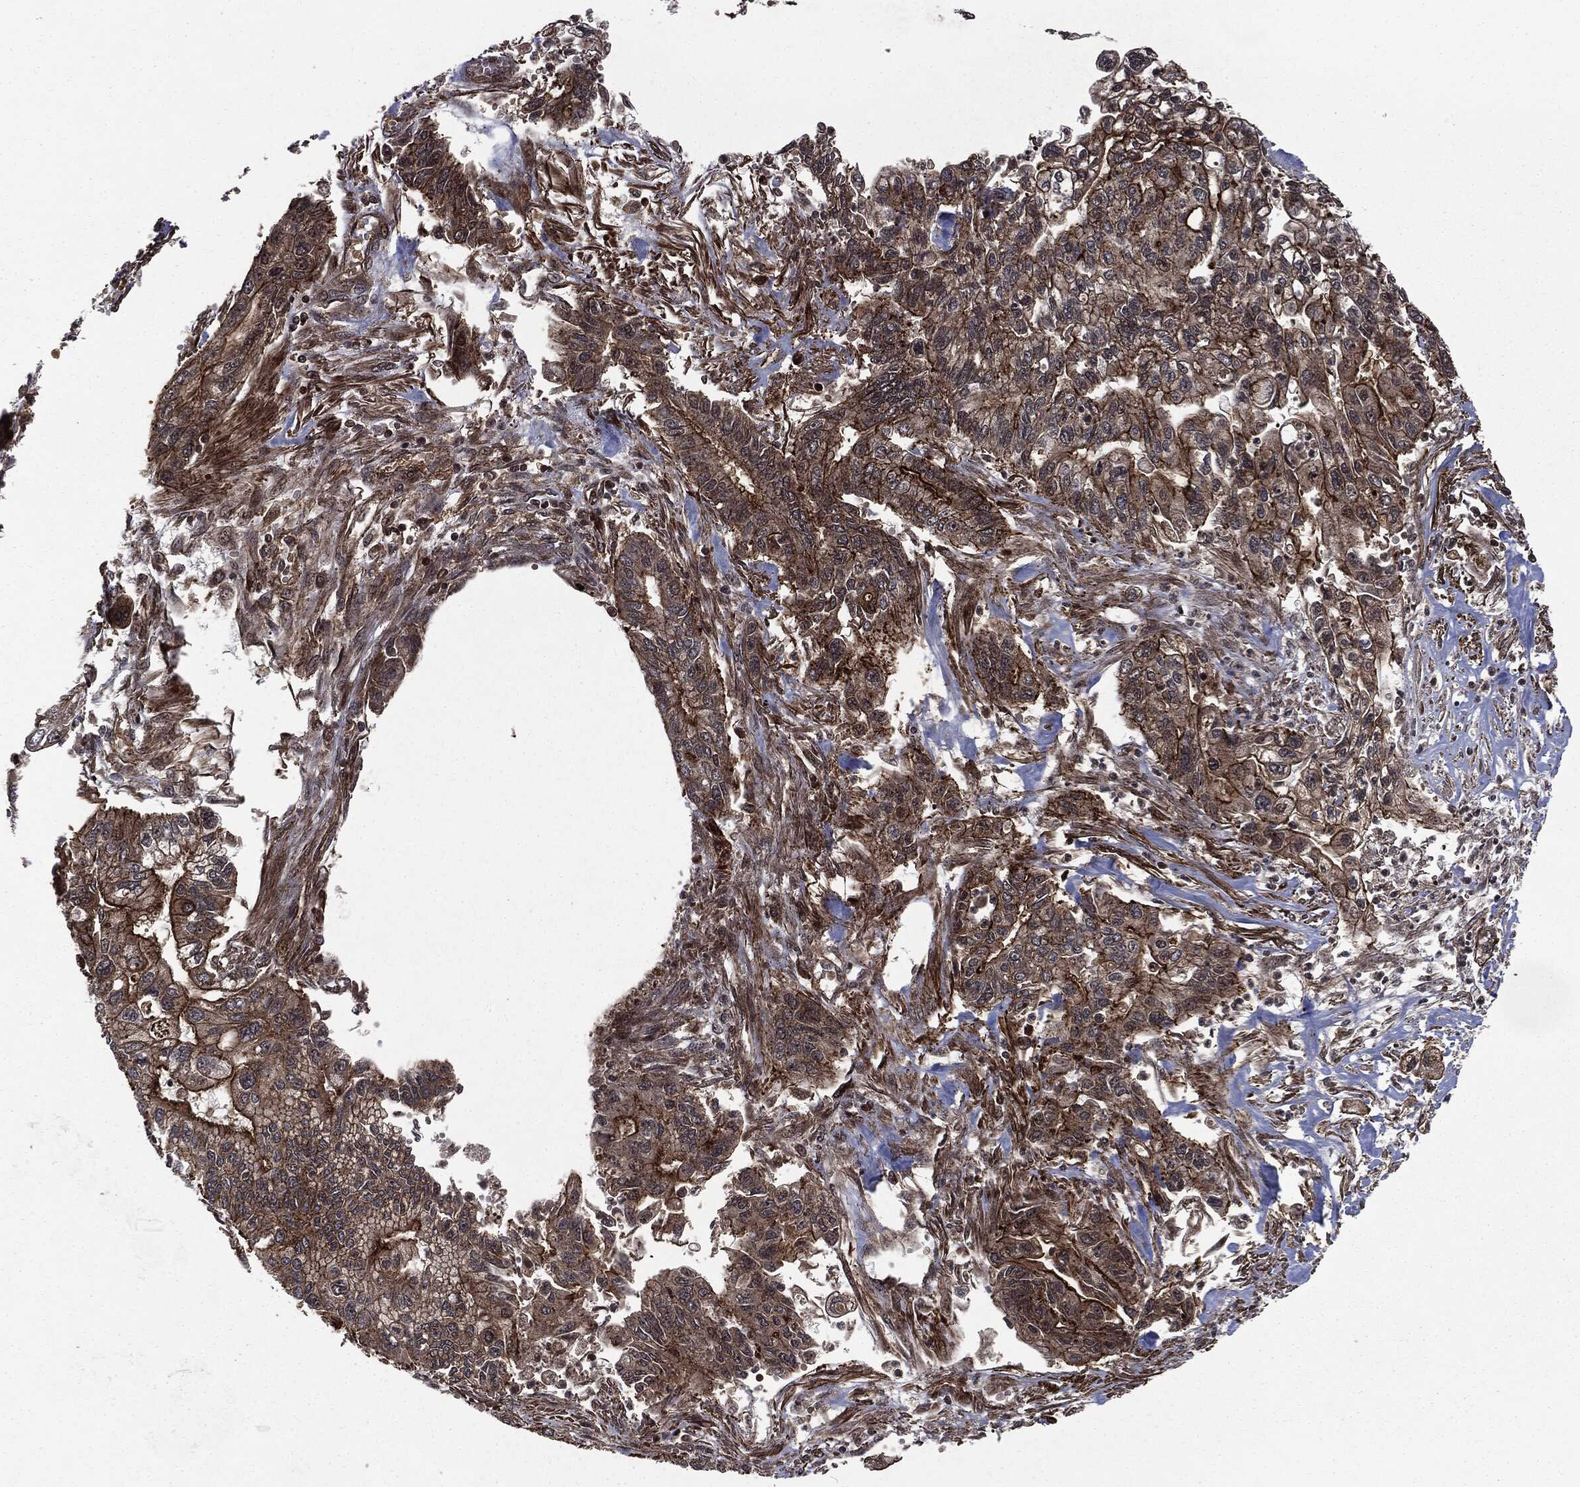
{"staining": {"intensity": "strong", "quantity": "25%-75%", "location": "cytoplasmic/membranous,nuclear"}, "tissue": "pancreatic cancer", "cell_type": "Tumor cells", "image_type": "cancer", "snomed": [{"axis": "morphology", "description": "Adenocarcinoma, NOS"}, {"axis": "topography", "description": "Pancreas"}], "caption": "Pancreatic cancer stained for a protein (brown) reveals strong cytoplasmic/membranous and nuclear positive staining in about 25%-75% of tumor cells.", "gene": "CARD6", "patient": {"sex": "male", "age": 62}}